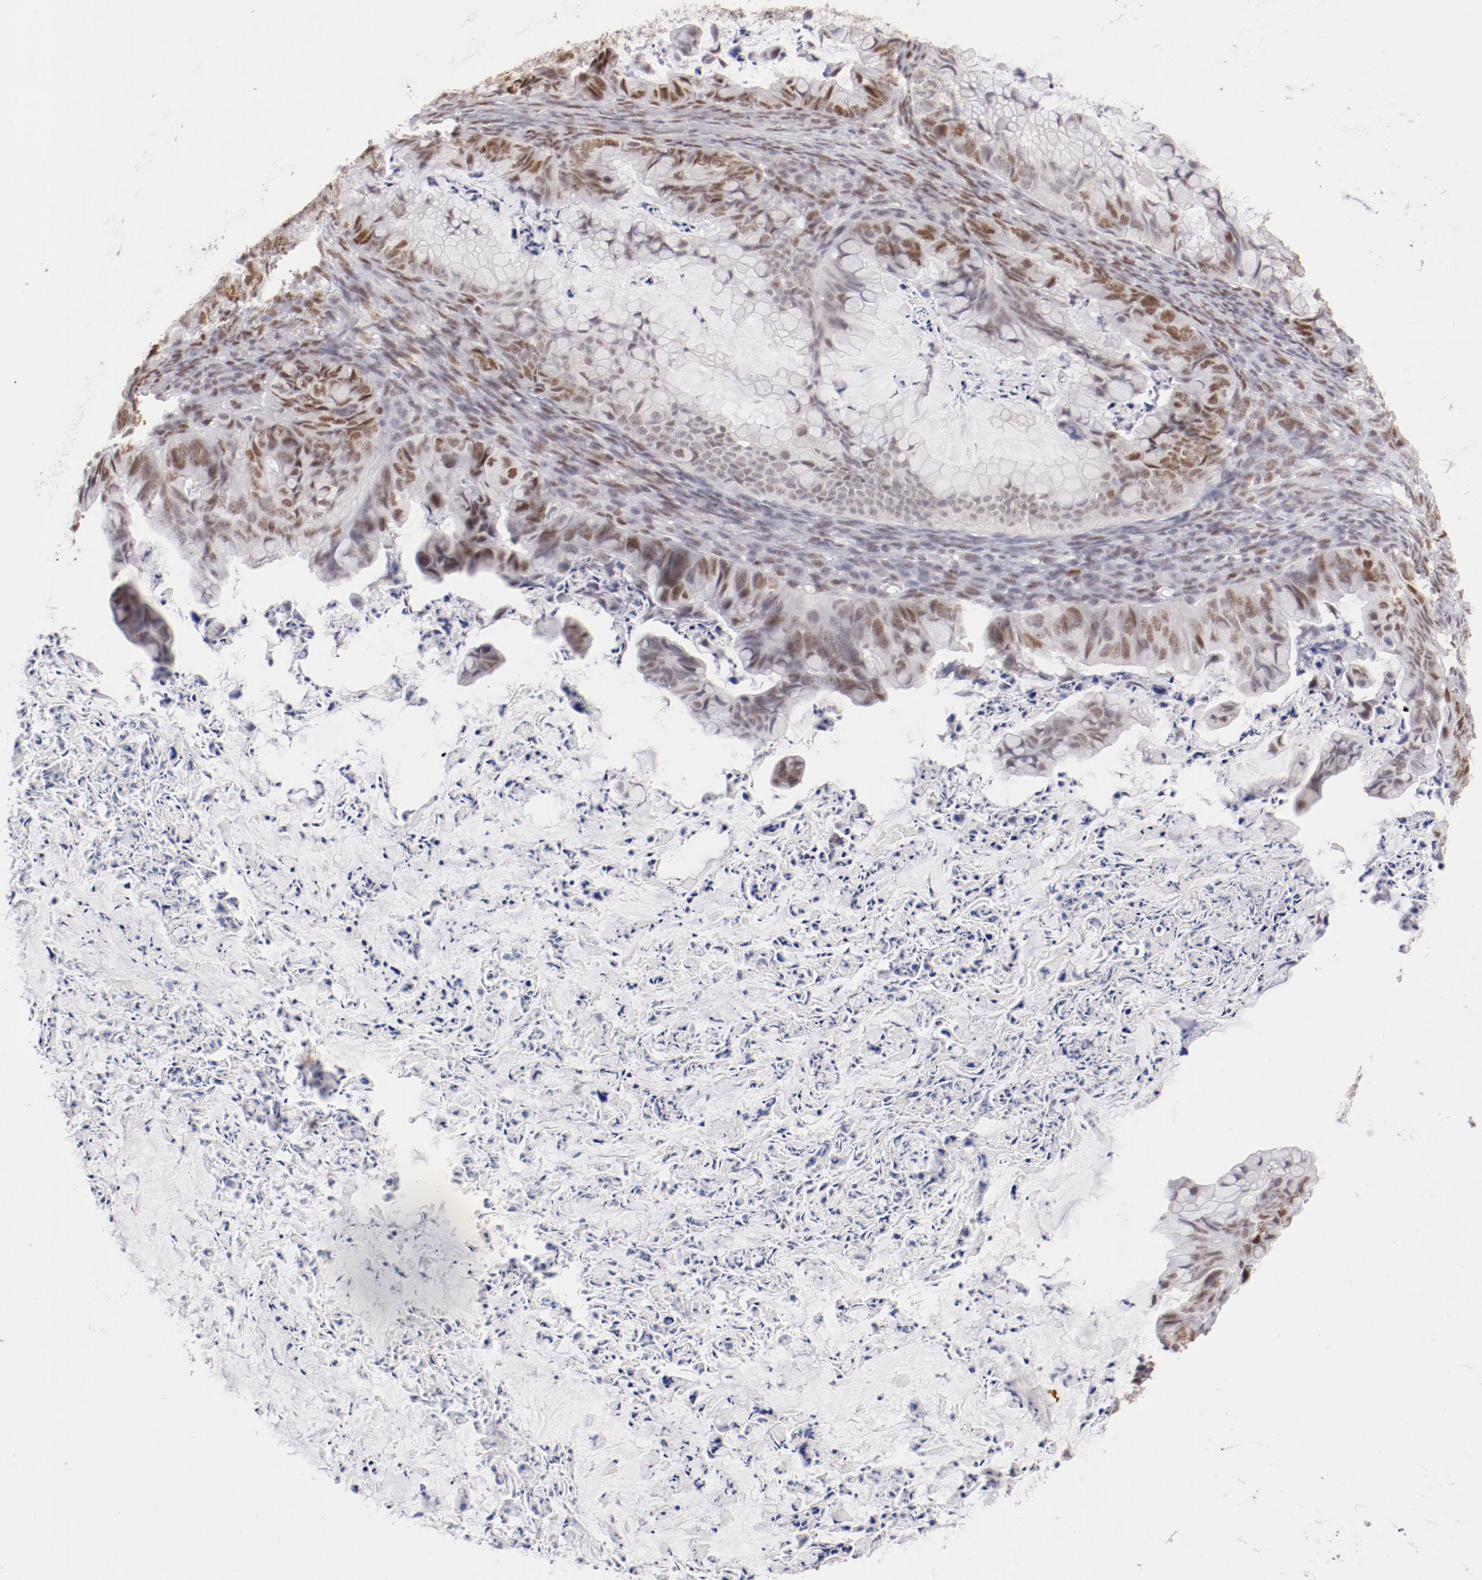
{"staining": {"intensity": "moderate", "quantity": ">75%", "location": "nuclear"}, "tissue": "ovarian cancer", "cell_type": "Tumor cells", "image_type": "cancer", "snomed": [{"axis": "morphology", "description": "Cystadenocarcinoma, mucinous, NOS"}, {"axis": "topography", "description": "Ovary"}], "caption": "Protein expression analysis of mucinous cystadenocarcinoma (ovarian) displays moderate nuclear positivity in approximately >75% of tumor cells.", "gene": "TFAP4", "patient": {"sex": "female", "age": 36}}